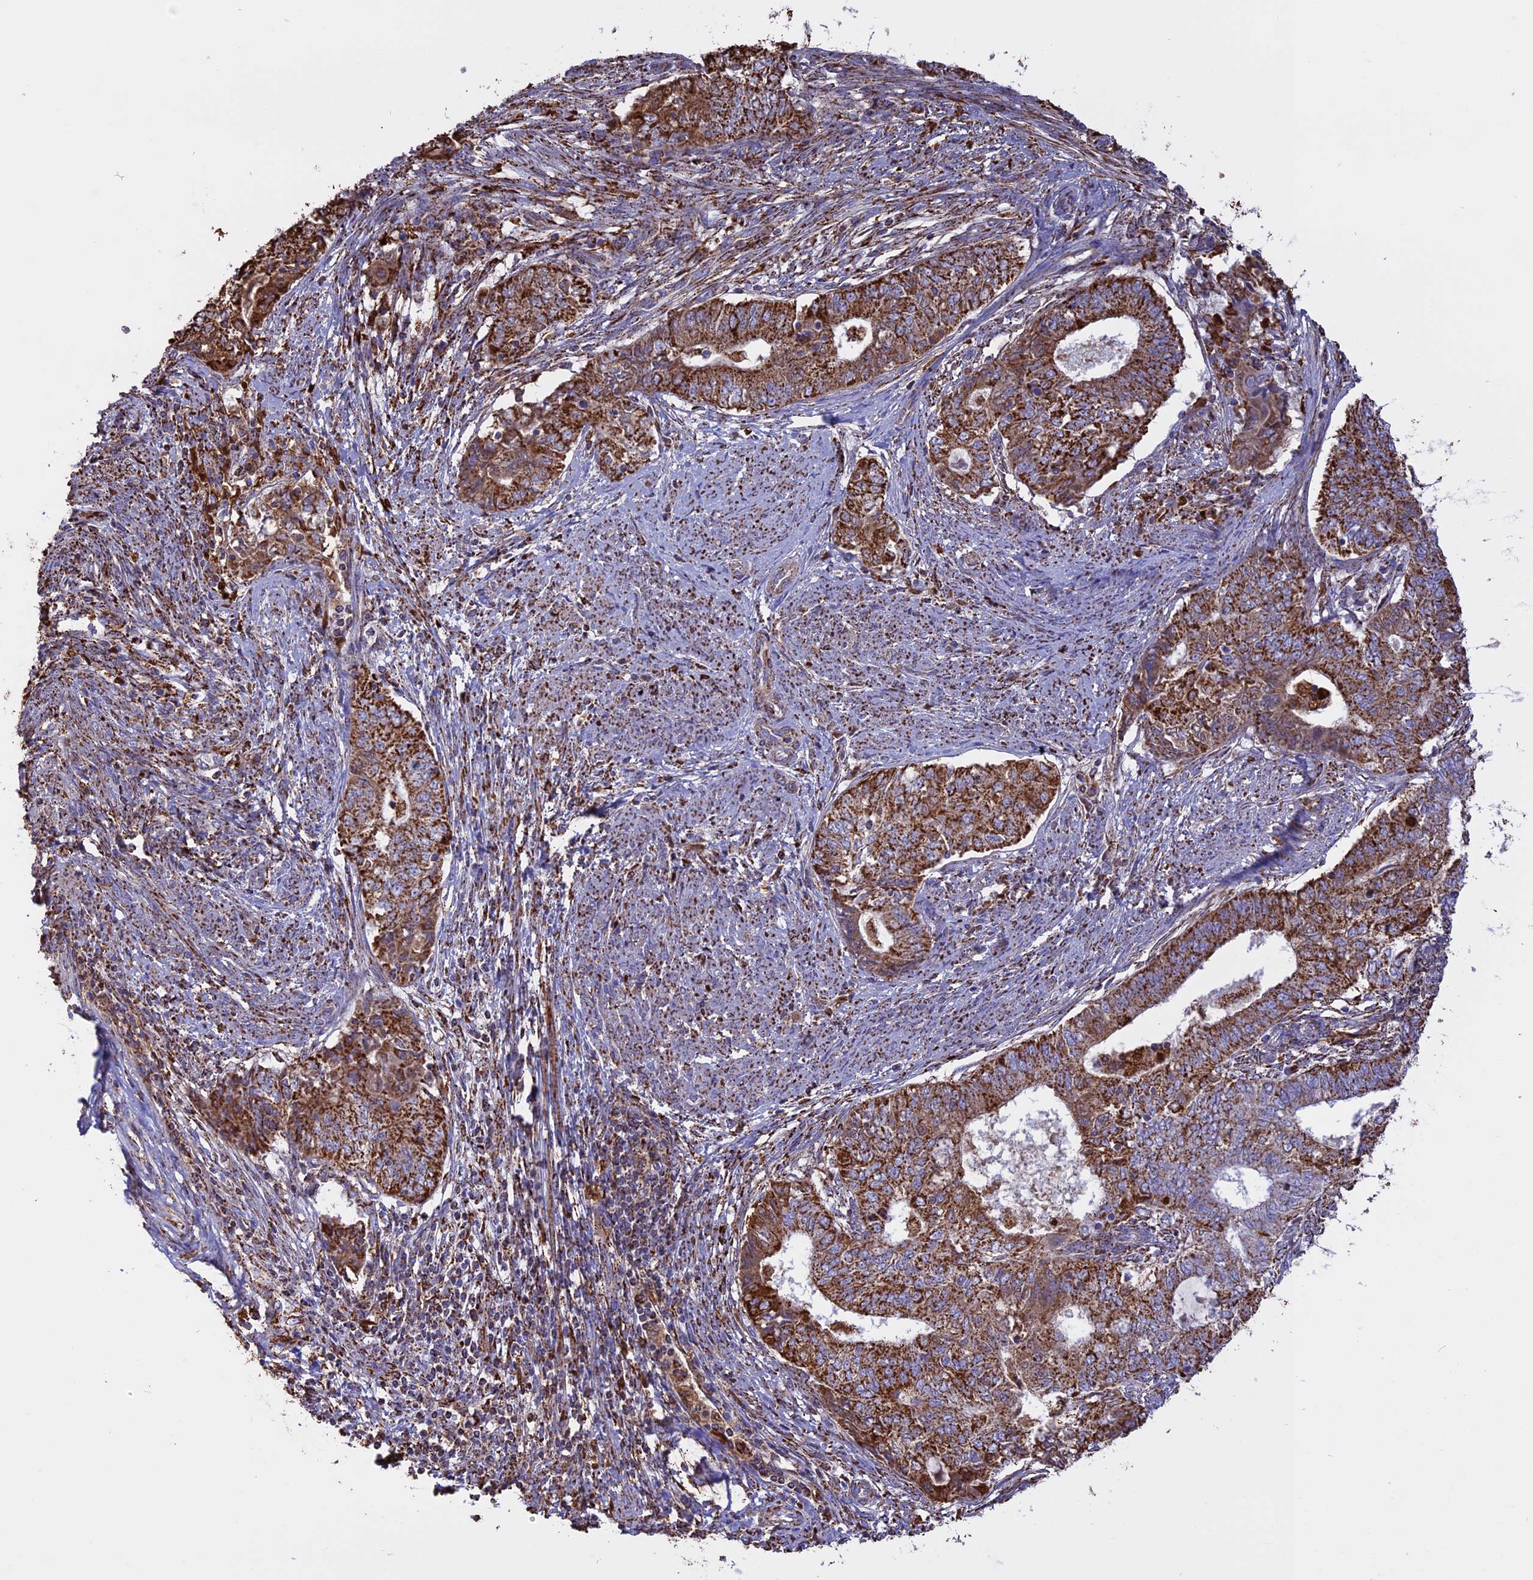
{"staining": {"intensity": "strong", "quantity": ">75%", "location": "cytoplasmic/membranous"}, "tissue": "endometrial cancer", "cell_type": "Tumor cells", "image_type": "cancer", "snomed": [{"axis": "morphology", "description": "Adenocarcinoma, NOS"}, {"axis": "topography", "description": "Endometrium"}], "caption": "Immunohistochemistry (IHC) (DAB) staining of human endometrial adenocarcinoma reveals strong cytoplasmic/membranous protein positivity in approximately >75% of tumor cells.", "gene": "KCNG1", "patient": {"sex": "female", "age": 62}}